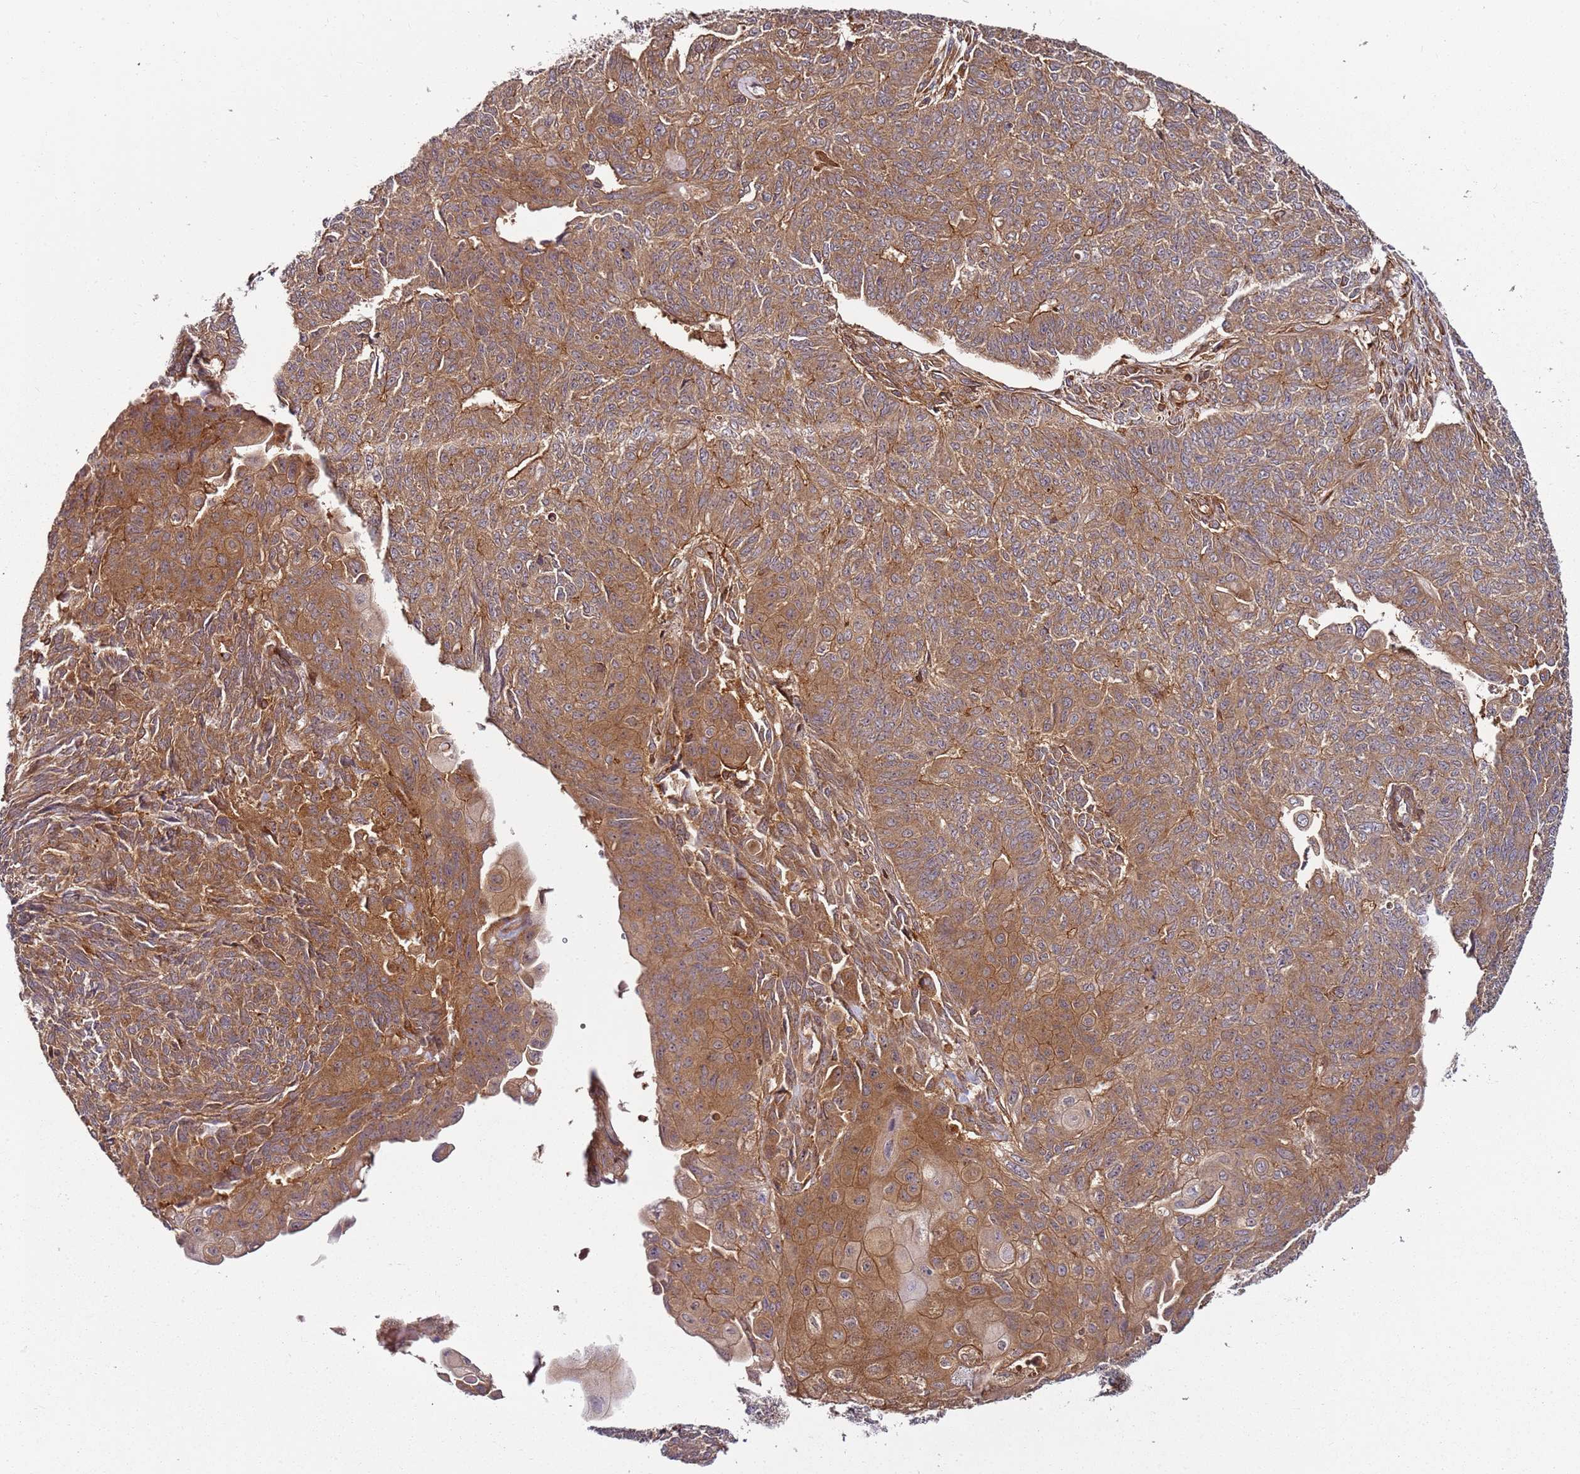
{"staining": {"intensity": "moderate", "quantity": "25%-75%", "location": "cytoplasmic/membranous"}, "tissue": "endometrial cancer", "cell_type": "Tumor cells", "image_type": "cancer", "snomed": [{"axis": "morphology", "description": "Adenocarcinoma, NOS"}, {"axis": "topography", "description": "Endometrium"}], "caption": "Protein staining by immunohistochemistry (IHC) demonstrates moderate cytoplasmic/membranous expression in approximately 25%-75% of tumor cells in endometrial adenocarcinoma.", "gene": "PRMT7", "patient": {"sex": "female", "age": 32}}